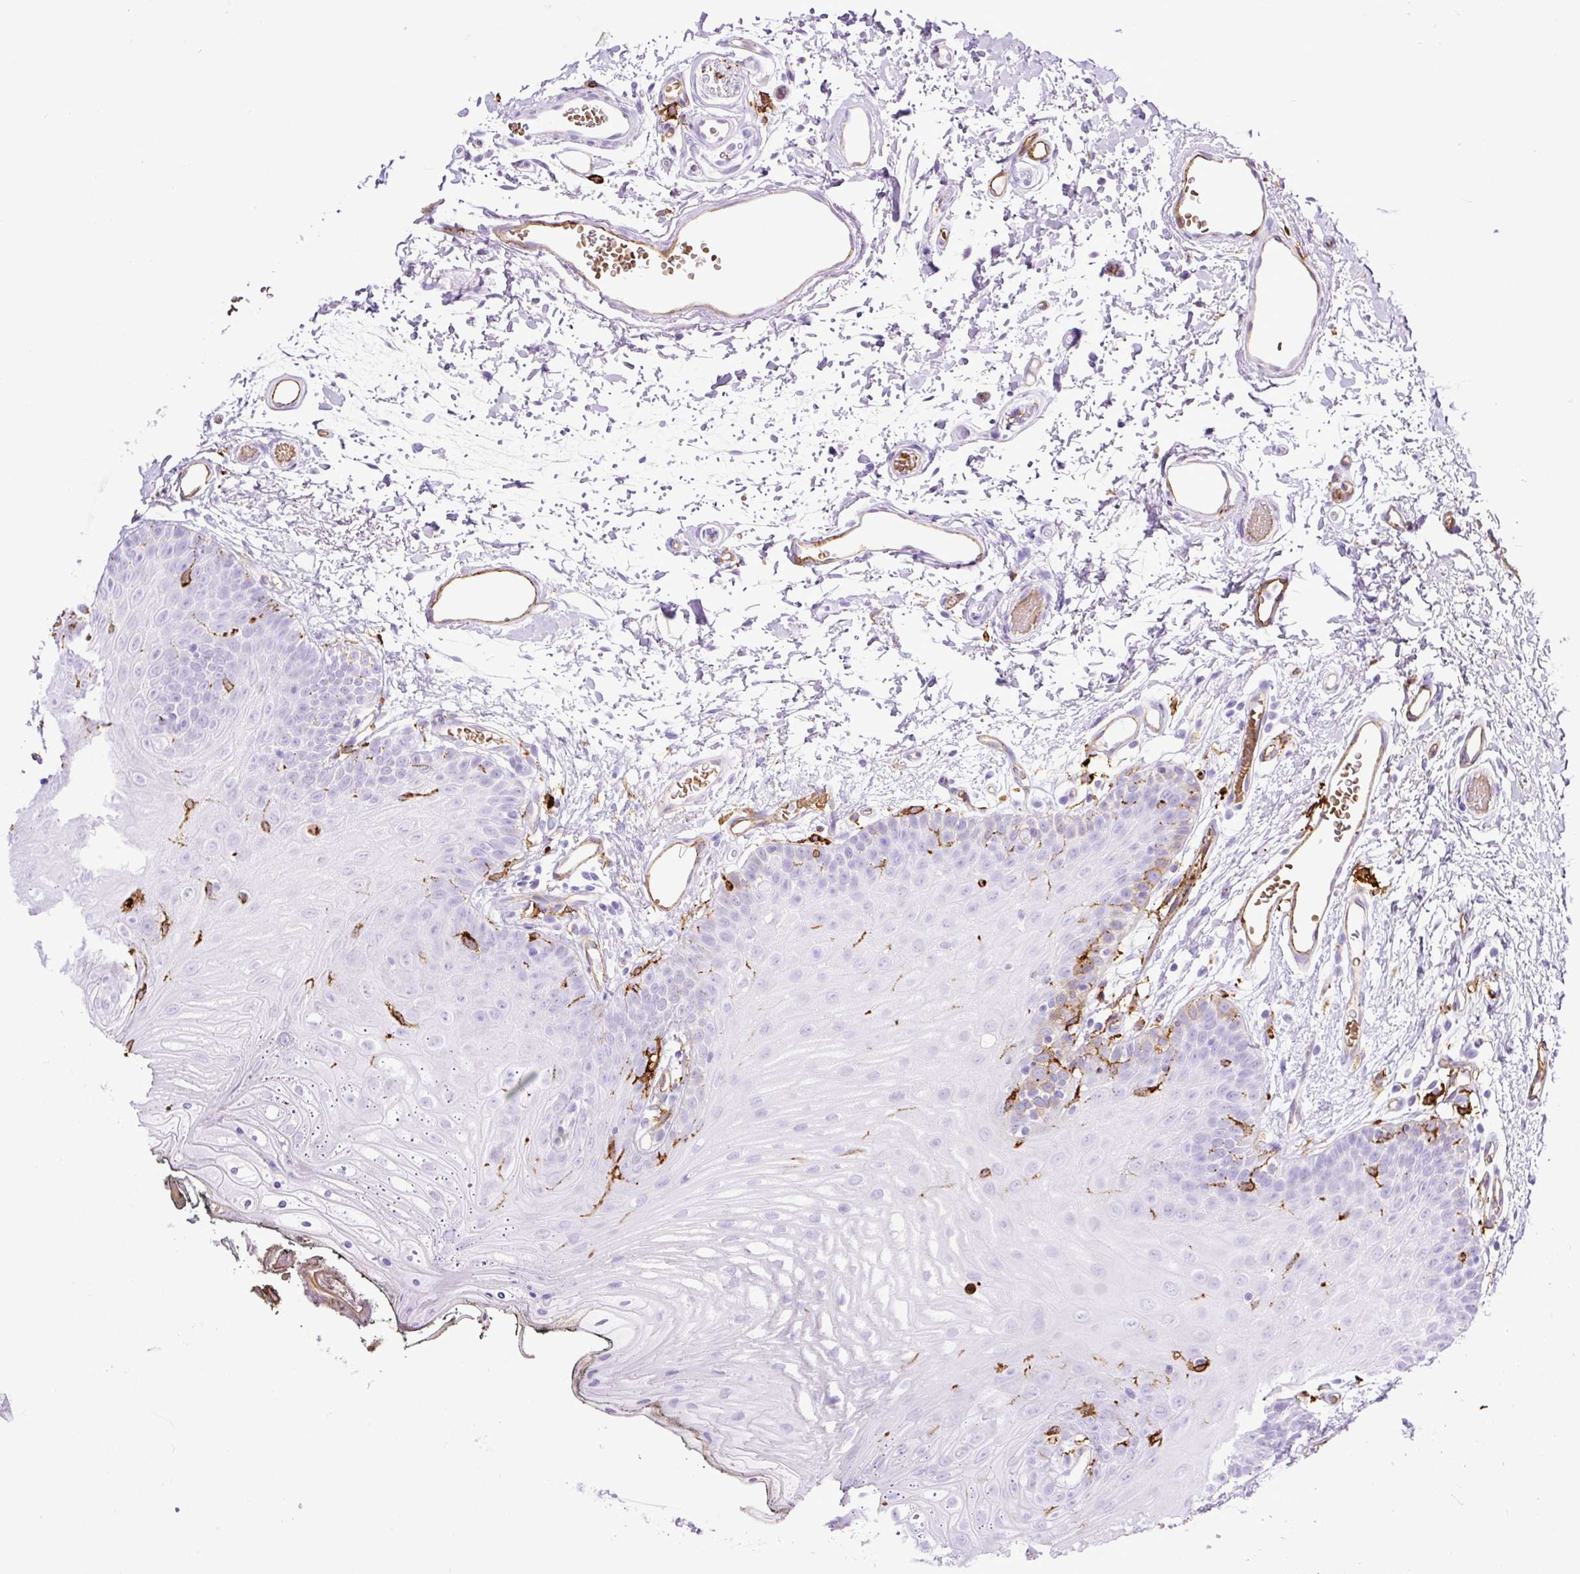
{"staining": {"intensity": "negative", "quantity": "none", "location": "none"}, "tissue": "oral mucosa", "cell_type": "Squamous epithelial cells", "image_type": "normal", "snomed": [{"axis": "morphology", "description": "Normal tissue, NOS"}, {"axis": "morphology", "description": "Squamous cell carcinoma, NOS"}, {"axis": "topography", "description": "Oral tissue"}, {"axis": "topography", "description": "Head-Neck"}], "caption": "DAB (3,3'-diaminobenzidine) immunohistochemical staining of benign human oral mucosa exhibits no significant staining in squamous epithelial cells. The staining is performed using DAB brown chromogen with nuclei counter-stained in using hematoxylin.", "gene": "HLA", "patient": {"sex": "female", "age": 81}}